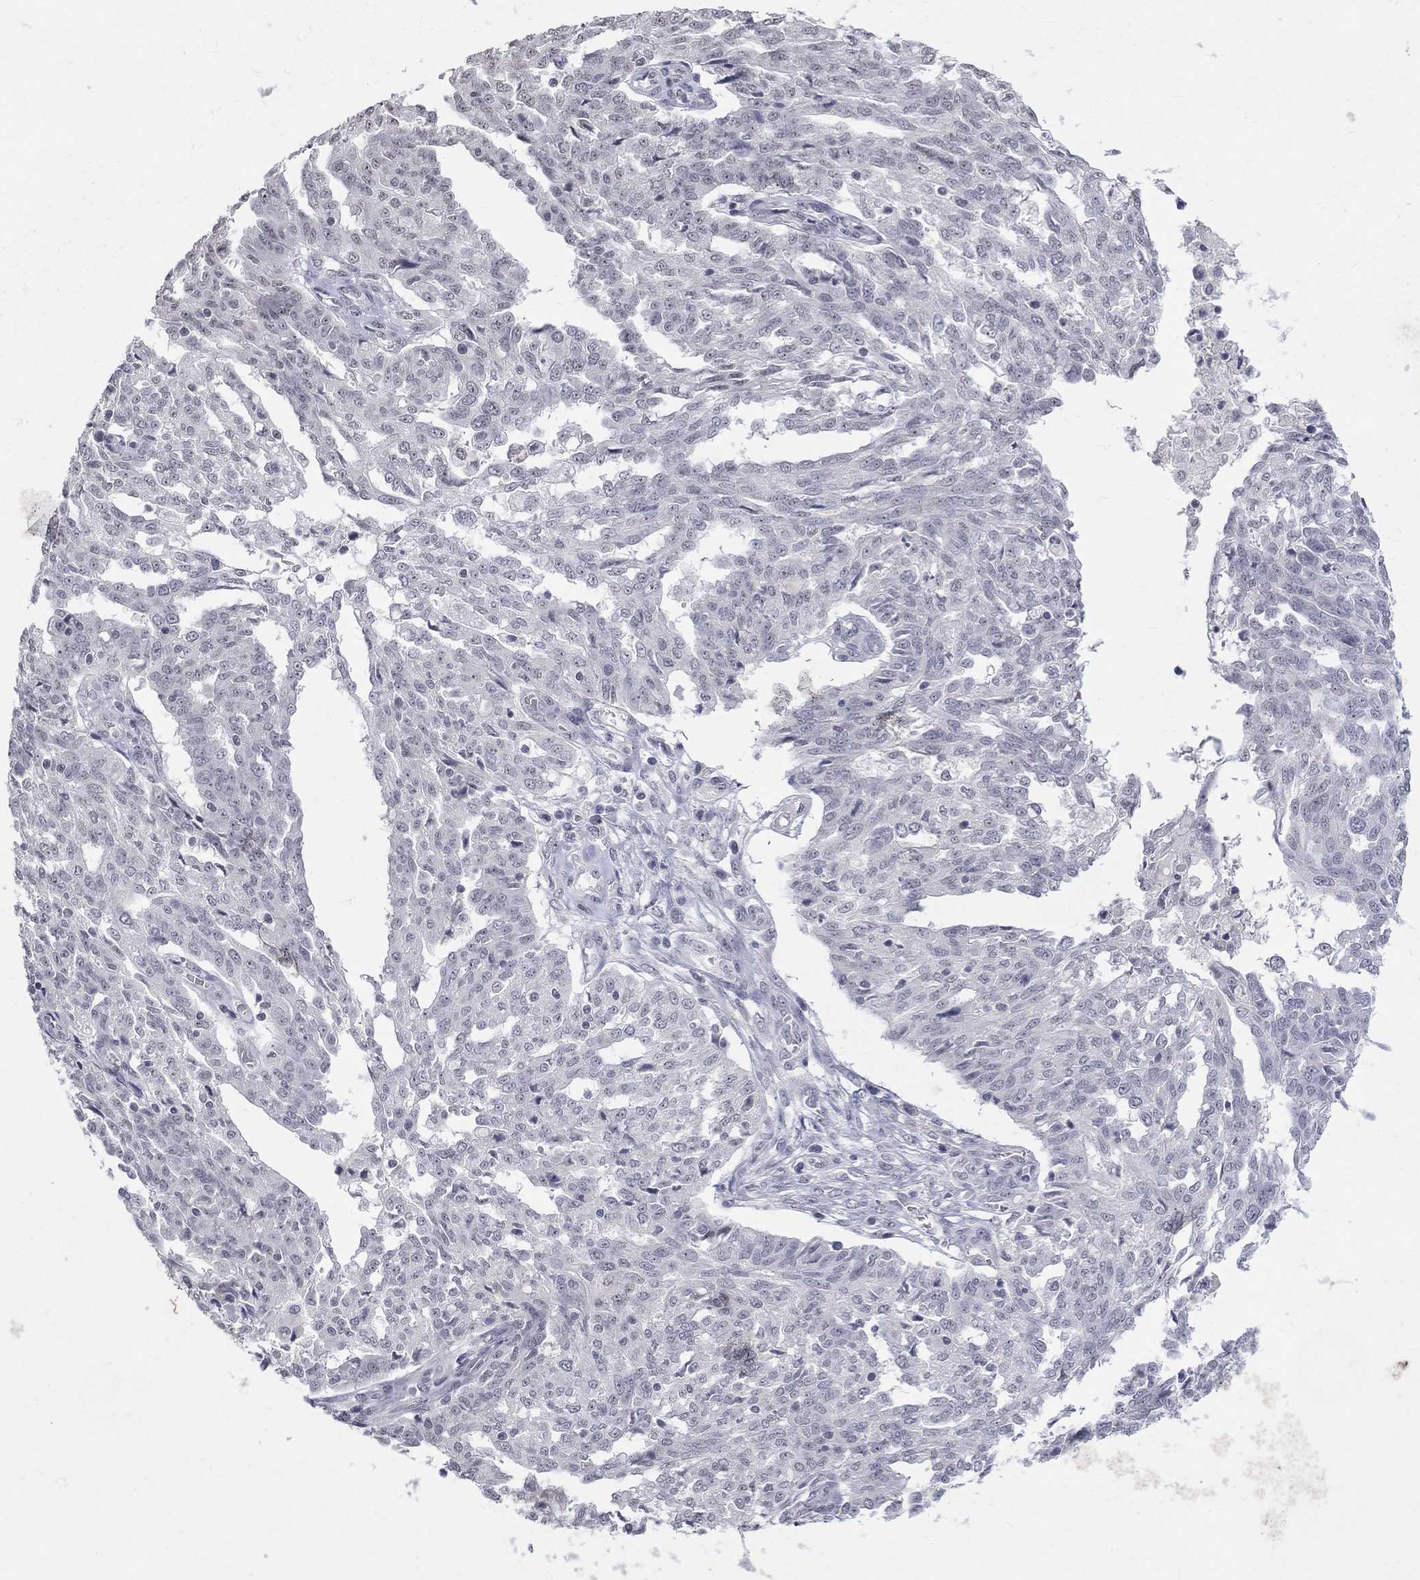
{"staining": {"intensity": "negative", "quantity": "none", "location": "none"}, "tissue": "ovarian cancer", "cell_type": "Tumor cells", "image_type": "cancer", "snomed": [{"axis": "morphology", "description": "Cystadenocarcinoma, serous, NOS"}, {"axis": "topography", "description": "Ovary"}], "caption": "This is a photomicrograph of immunohistochemistry staining of ovarian serous cystadenocarcinoma, which shows no staining in tumor cells.", "gene": "TMEM143", "patient": {"sex": "female", "age": 67}}